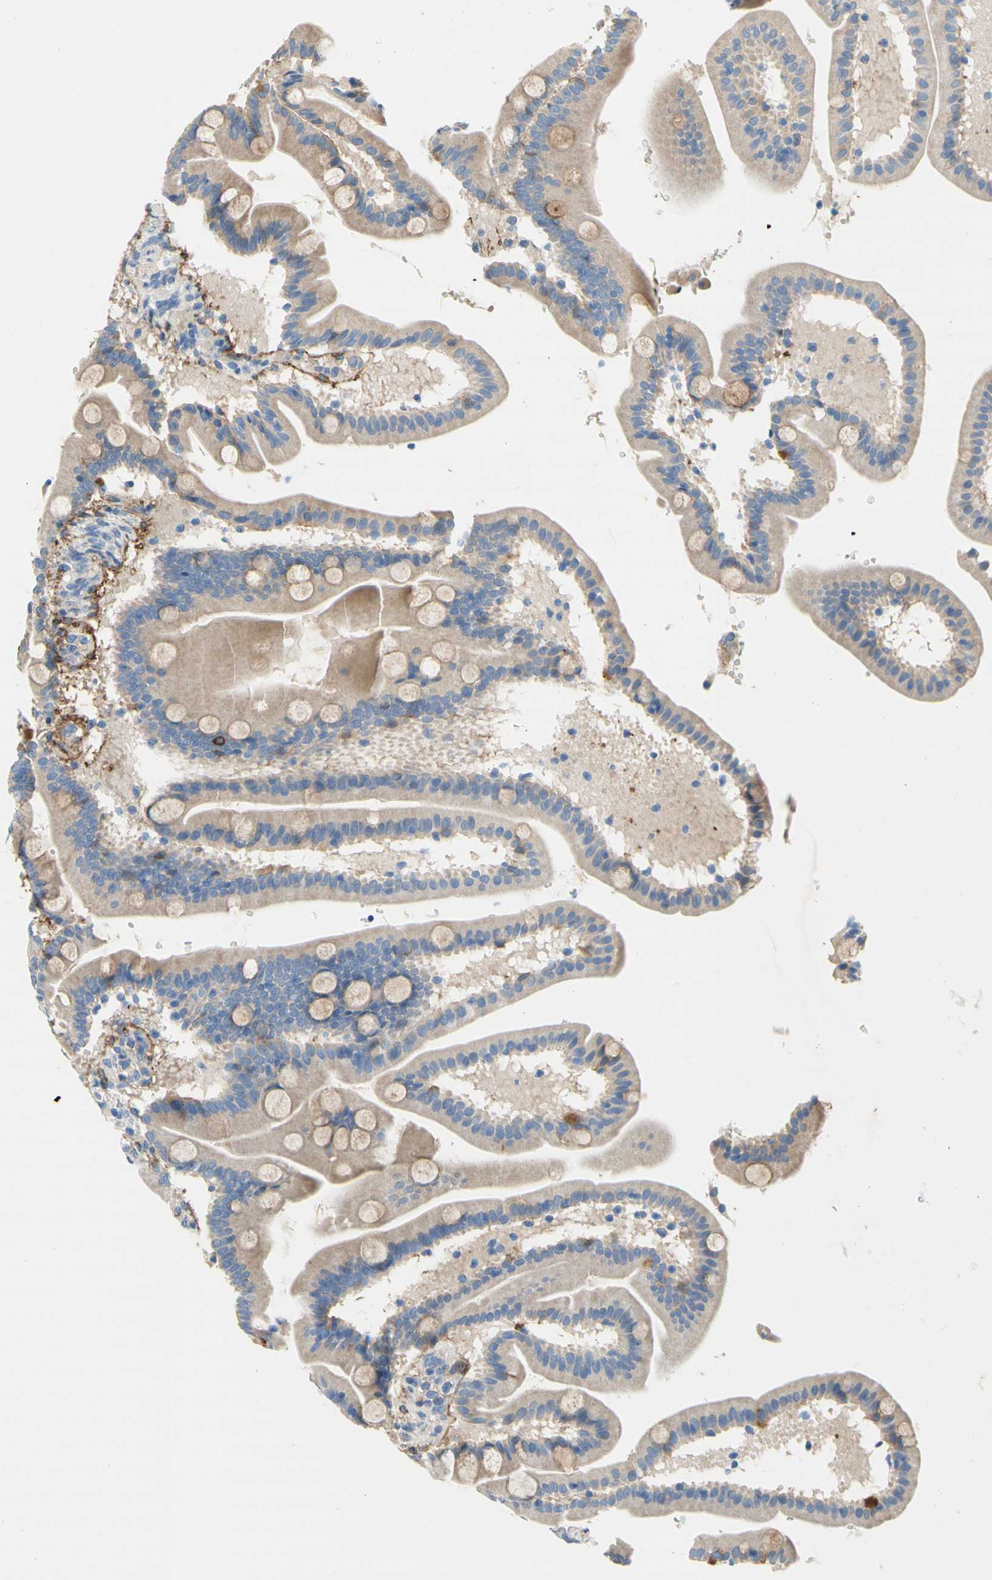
{"staining": {"intensity": "weak", "quantity": ">75%", "location": "cytoplasmic/membranous"}, "tissue": "duodenum", "cell_type": "Glandular cells", "image_type": "normal", "snomed": [{"axis": "morphology", "description": "Normal tissue, NOS"}, {"axis": "topography", "description": "Duodenum"}], "caption": "High-magnification brightfield microscopy of normal duodenum stained with DAB (3,3'-diaminobenzidine) (brown) and counterstained with hematoxylin (blue). glandular cells exhibit weak cytoplasmic/membranous expression is appreciated in approximately>75% of cells. (DAB (3,3'-diaminobenzidine) IHC, brown staining for protein, blue staining for nuclei).", "gene": "F3", "patient": {"sex": "male", "age": 54}}